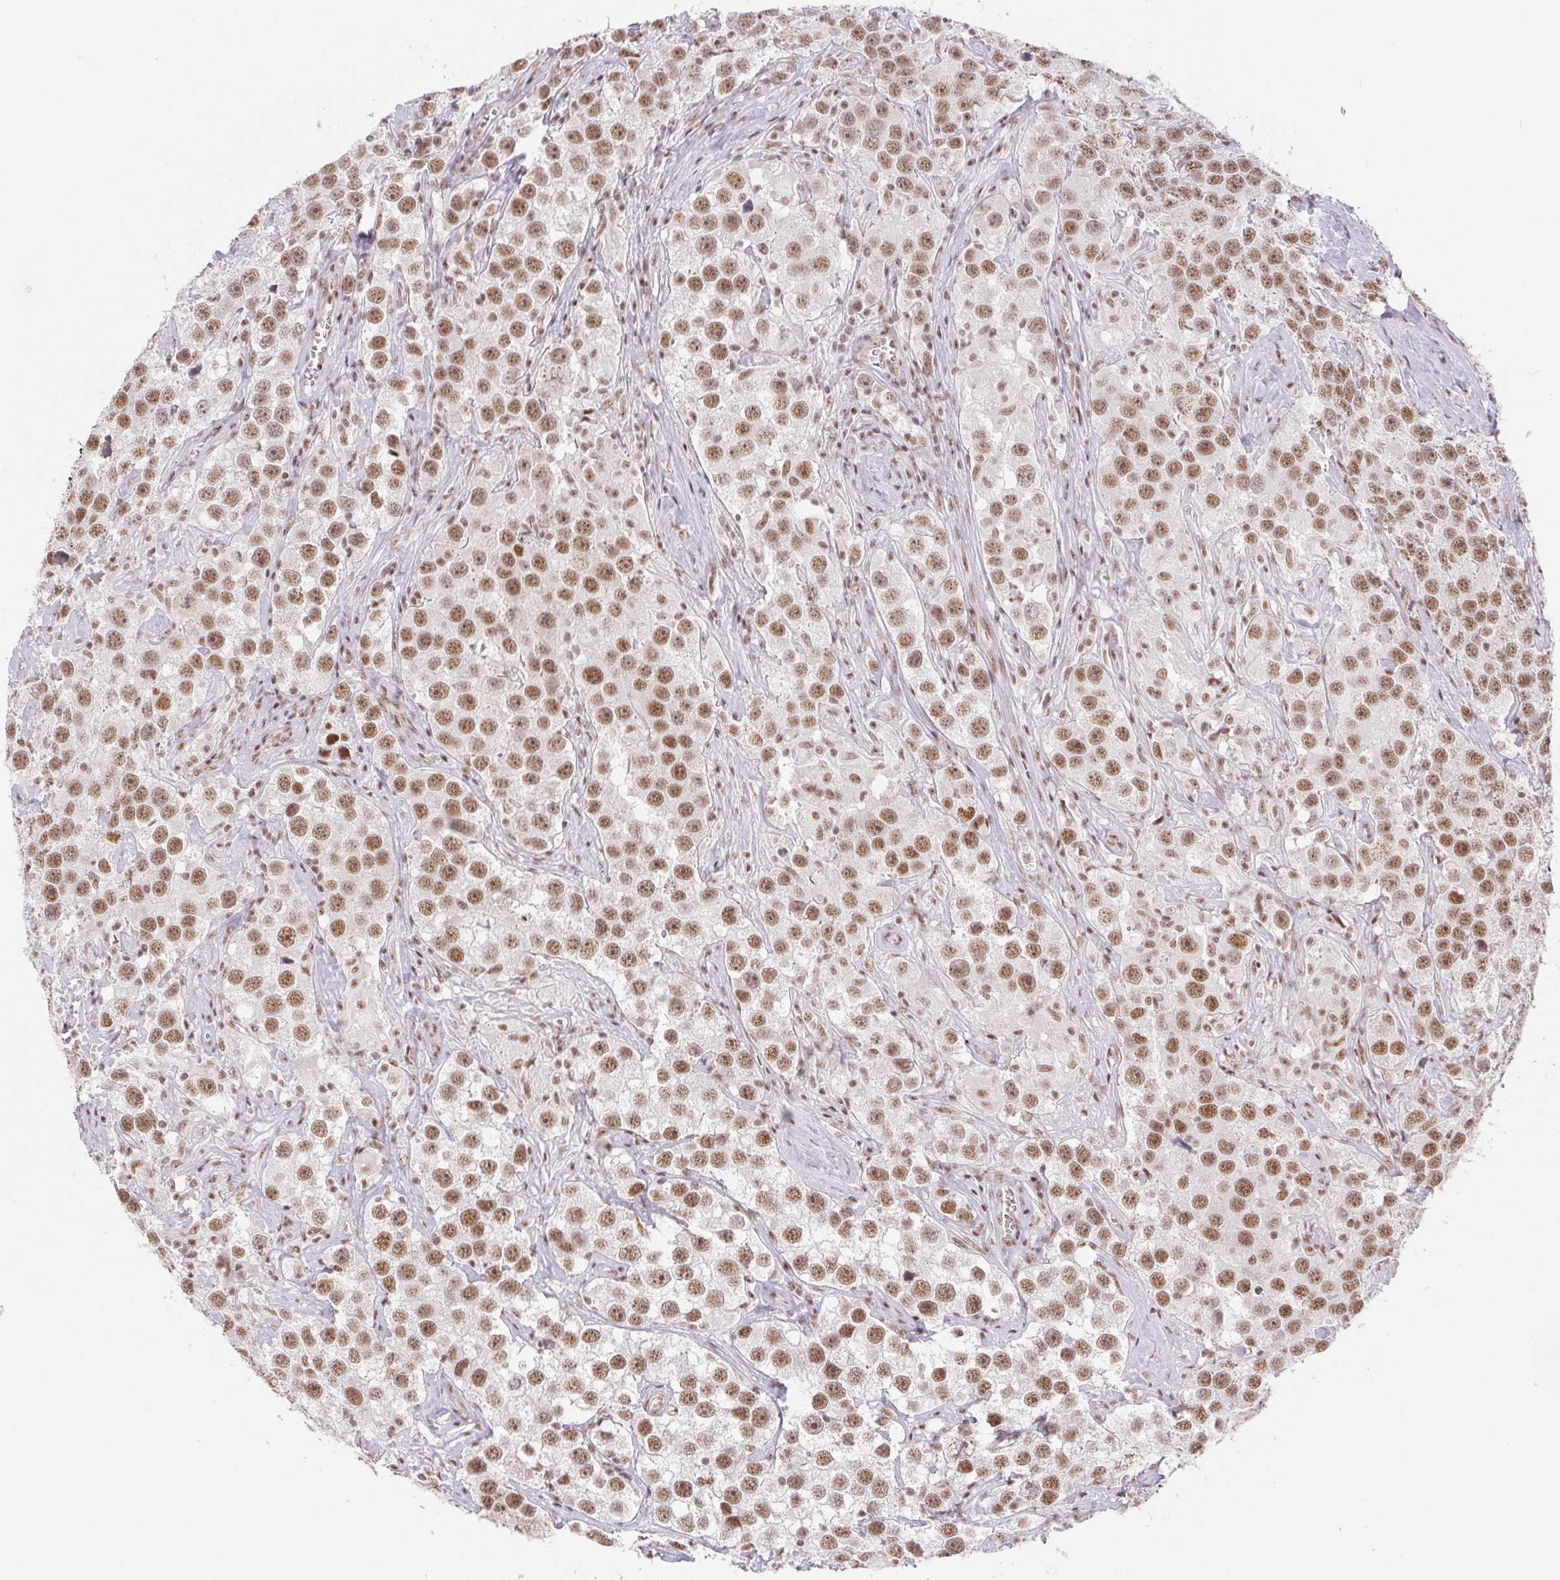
{"staining": {"intensity": "moderate", "quantity": ">75%", "location": "nuclear"}, "tissue": "testis cancer", "cell_type": "Tumor cells", "image_type": "cancer", "snomed": [{"axis": "morphology", "description": "Seminoma, NOS"}, {"axis": "topography", "description": "Testis"}], "caption": "Immunohistochemistry micrograph of neoplastic tissue: seminoma (testis) stained using IHC shows medium levels of moderate protein expression localized specifically in the nuclear of tumor cells, appearing as a nuclear brown color.", "gene": "DDX17", "patient": {"sex": "male", "age": 49}}